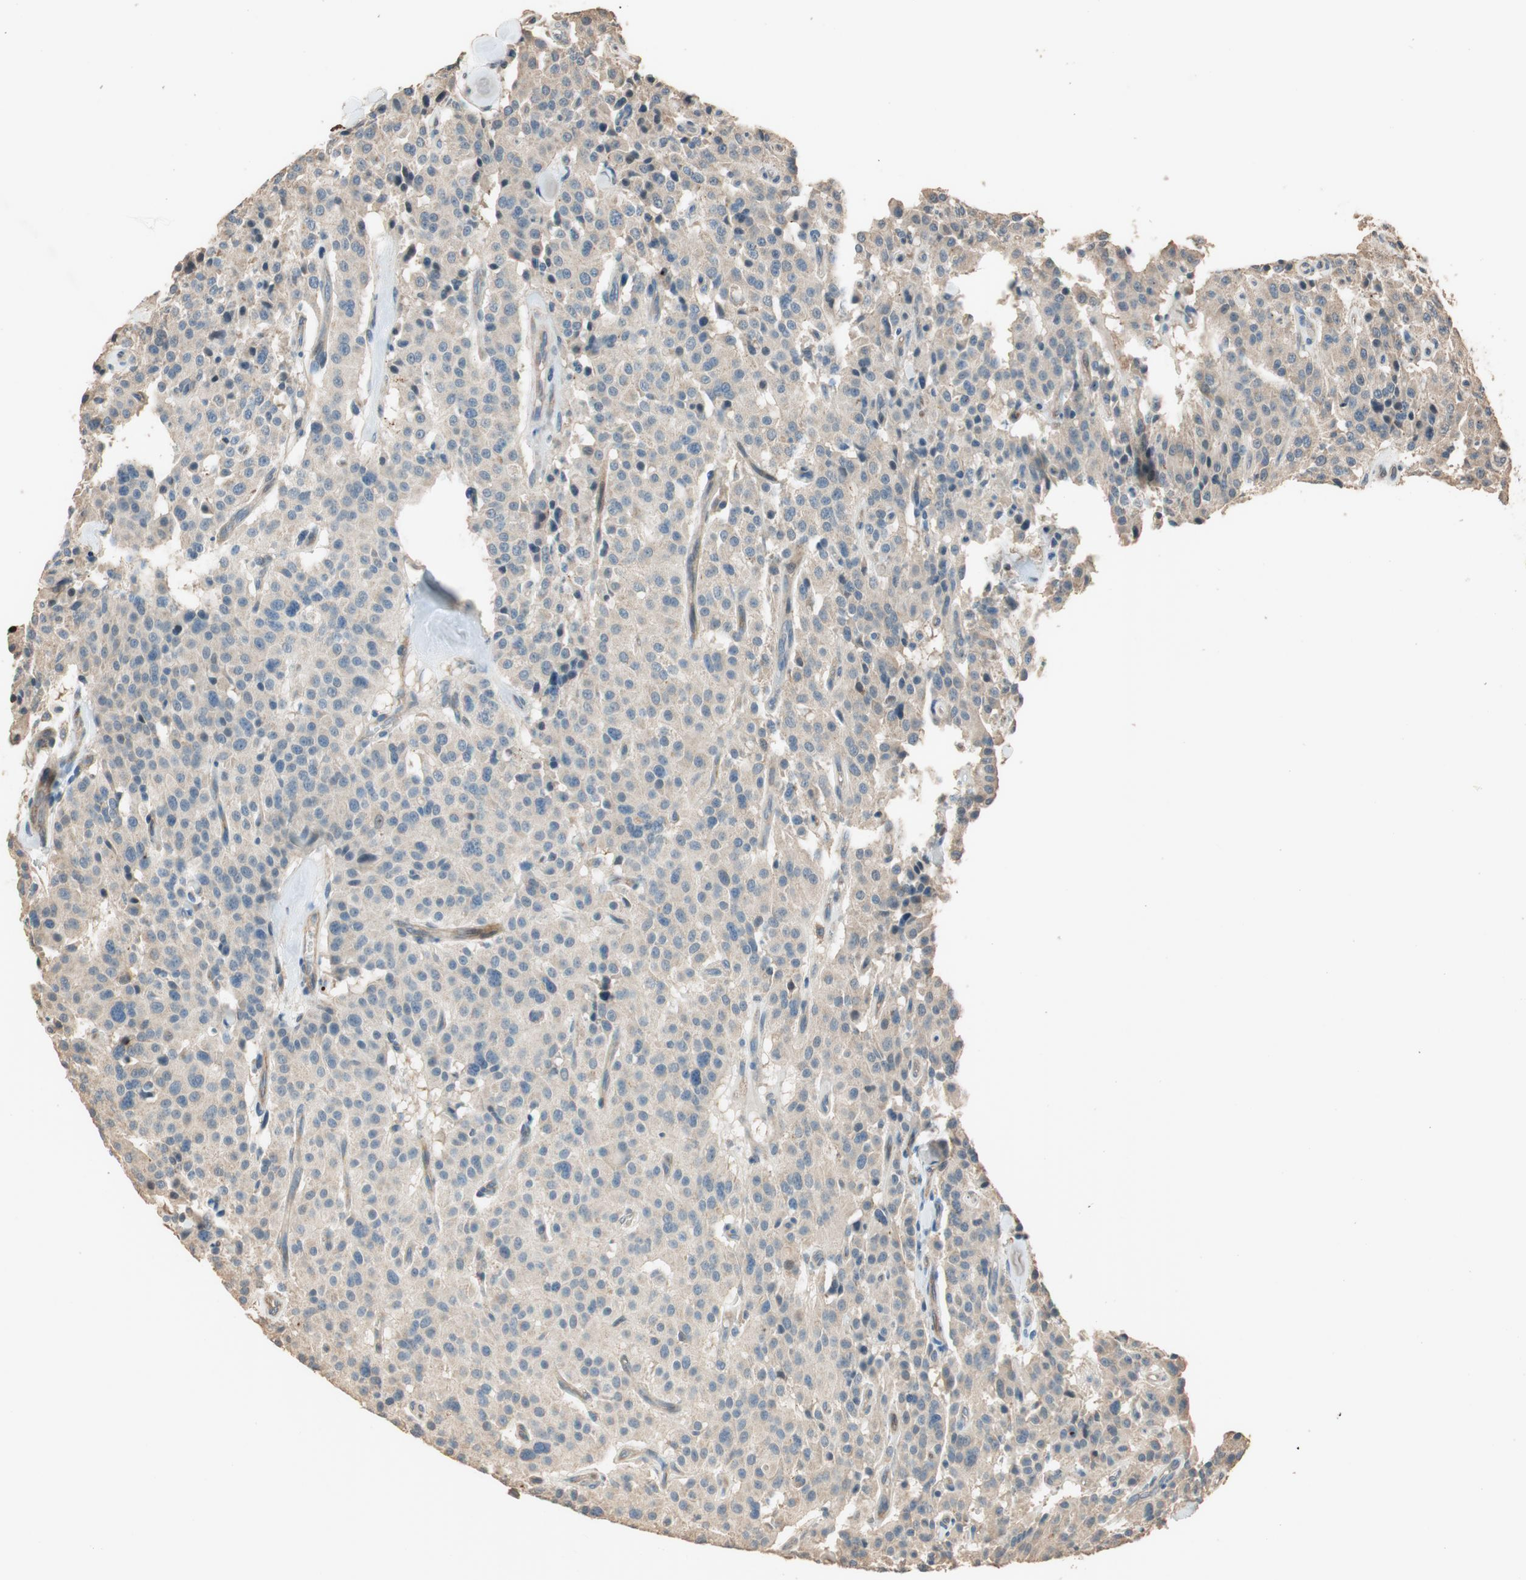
{"staining": {"intensity": "weak", "quantity": "<25%", "location": "cytoplasmic/membranous"}, "tissue": "carcinoid", "cell_type": "Tumor cells", "image_type": "cancer", "snomed": [{"axis": "morphology", "description": "Carcinoid, malignant, NOS"}, {"axis": "topography", "description": "Lung"}], "caption": "Carcinoid was stained to show a protein in brown. There is no significant staining in tumor cells. The staining was performed using DAB (3,3'-diaminobenzidine) to visualize the protein expression in brown, while the nuclei were stained in blue with hematoxylin (Magnification: 20x).", "gene": "MST1R", "patient": {"sex": "male", "age": 30}}